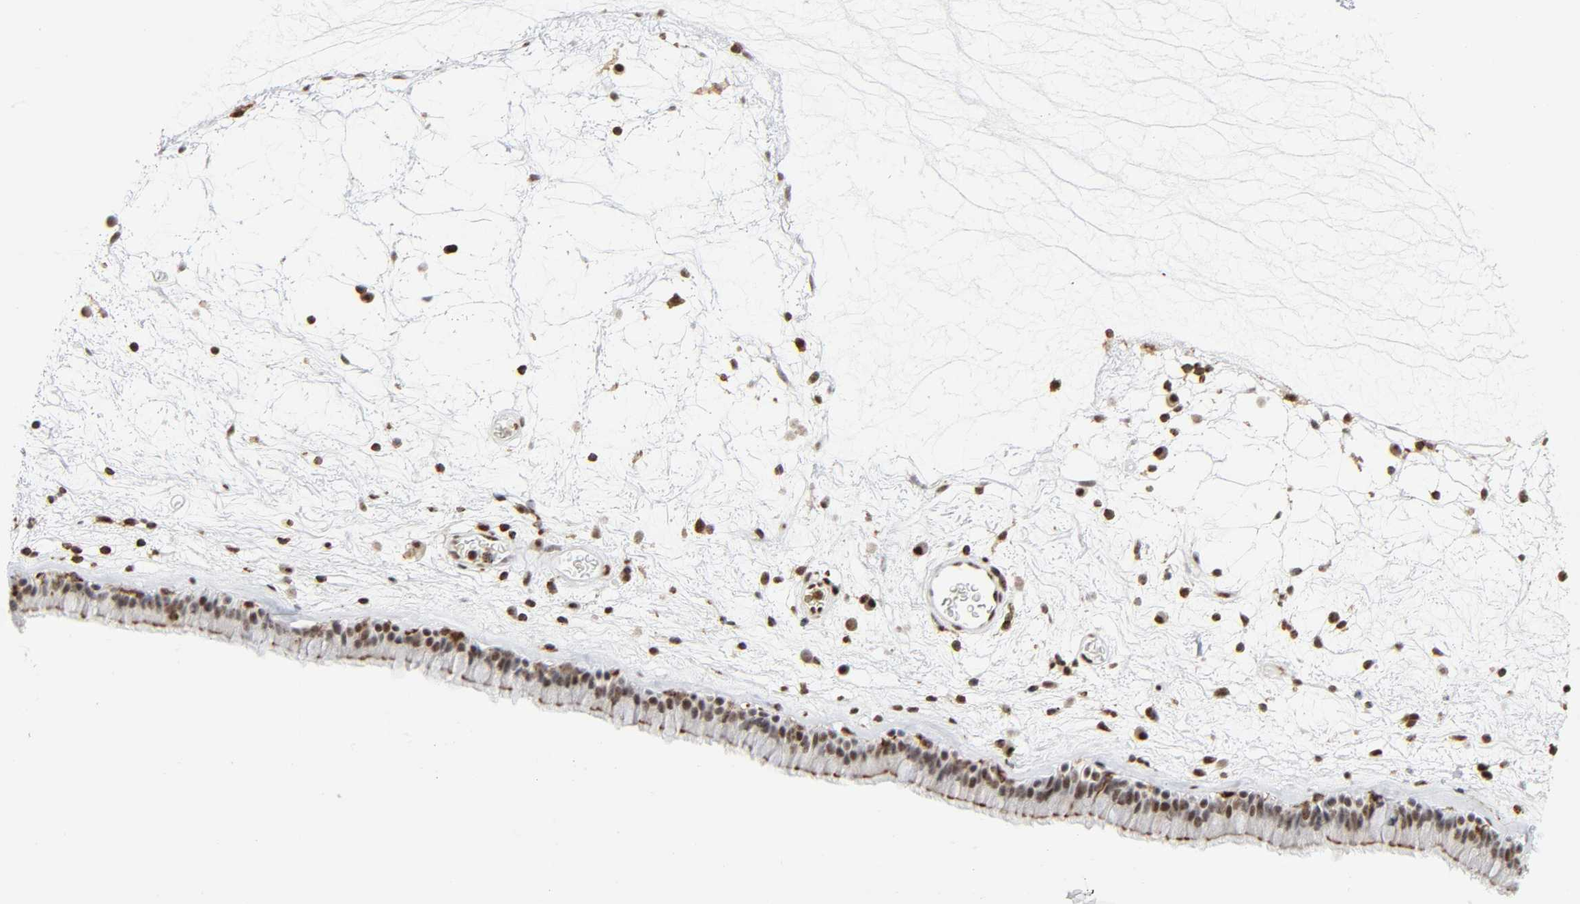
{"staining": {"intensity": "moderate", "quantity": ">75%", "location": "cytoplasmic/membranous,nuclear"}, "tissue": "nasopharynx", "cell_type": "Respiratory epithelial cells", "image_type": "normal", "snomed": [{"axis": "morphology", "description": "Normal tissue, NOS"}, {"axis": "morphology", "description": "Inflammation, NOS"}, {"axis": "topography", "description": "Nasopharynx"}], "caption": "DAB (3,3'-diaminobenzidine) immunohistochemical staining of benign human nasopharynx demonstrates moderate cytoplasmic/membranous,nuclear protein staining in about >75% of respiratory epithelial cells. Nuclei are stained in blue.", "gene": "WAS", "patient": {"sex": "male", "age": 48}}